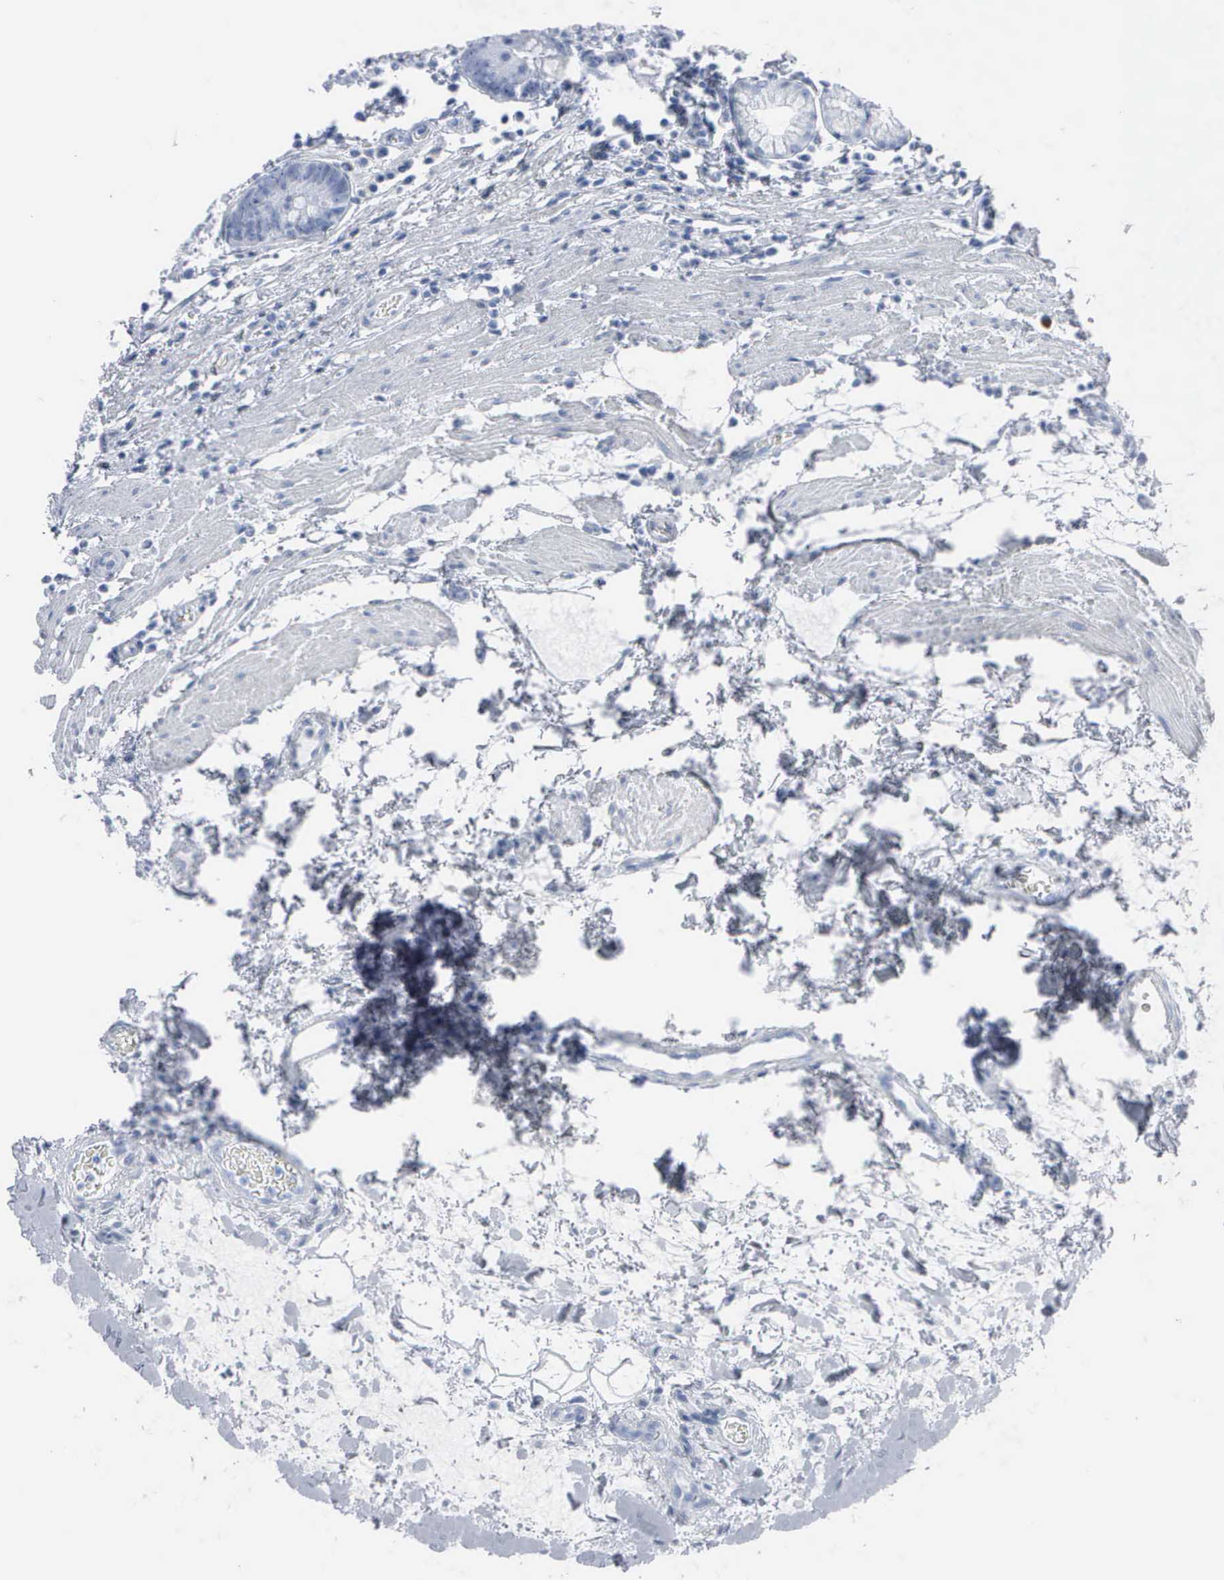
{"staining": {"intensity": "negative", "quantity": "none", "location": "none"}, "tissue": "stomach", "cell_type": "Glandular cells", "image_type": "normal", "snomed": [{"axis": "morphology", "description": "Normal tissue, NOS"}, {"axis": "topography", "description": "Stomach, lower"}], "caption": "IHC image of unremarkable stomach: human stomach stained with DAB exhibits no significant protein positivity in glandular cells. Brightfield microscopy of immunohistochemistry (IHC) stained with DAB (3,3'-diaminobenzidine) (brown) and hematoxylin (blue), captured at high magnification.", "gene": "DMD", "patient": {"sex": "male", "age": 58}}